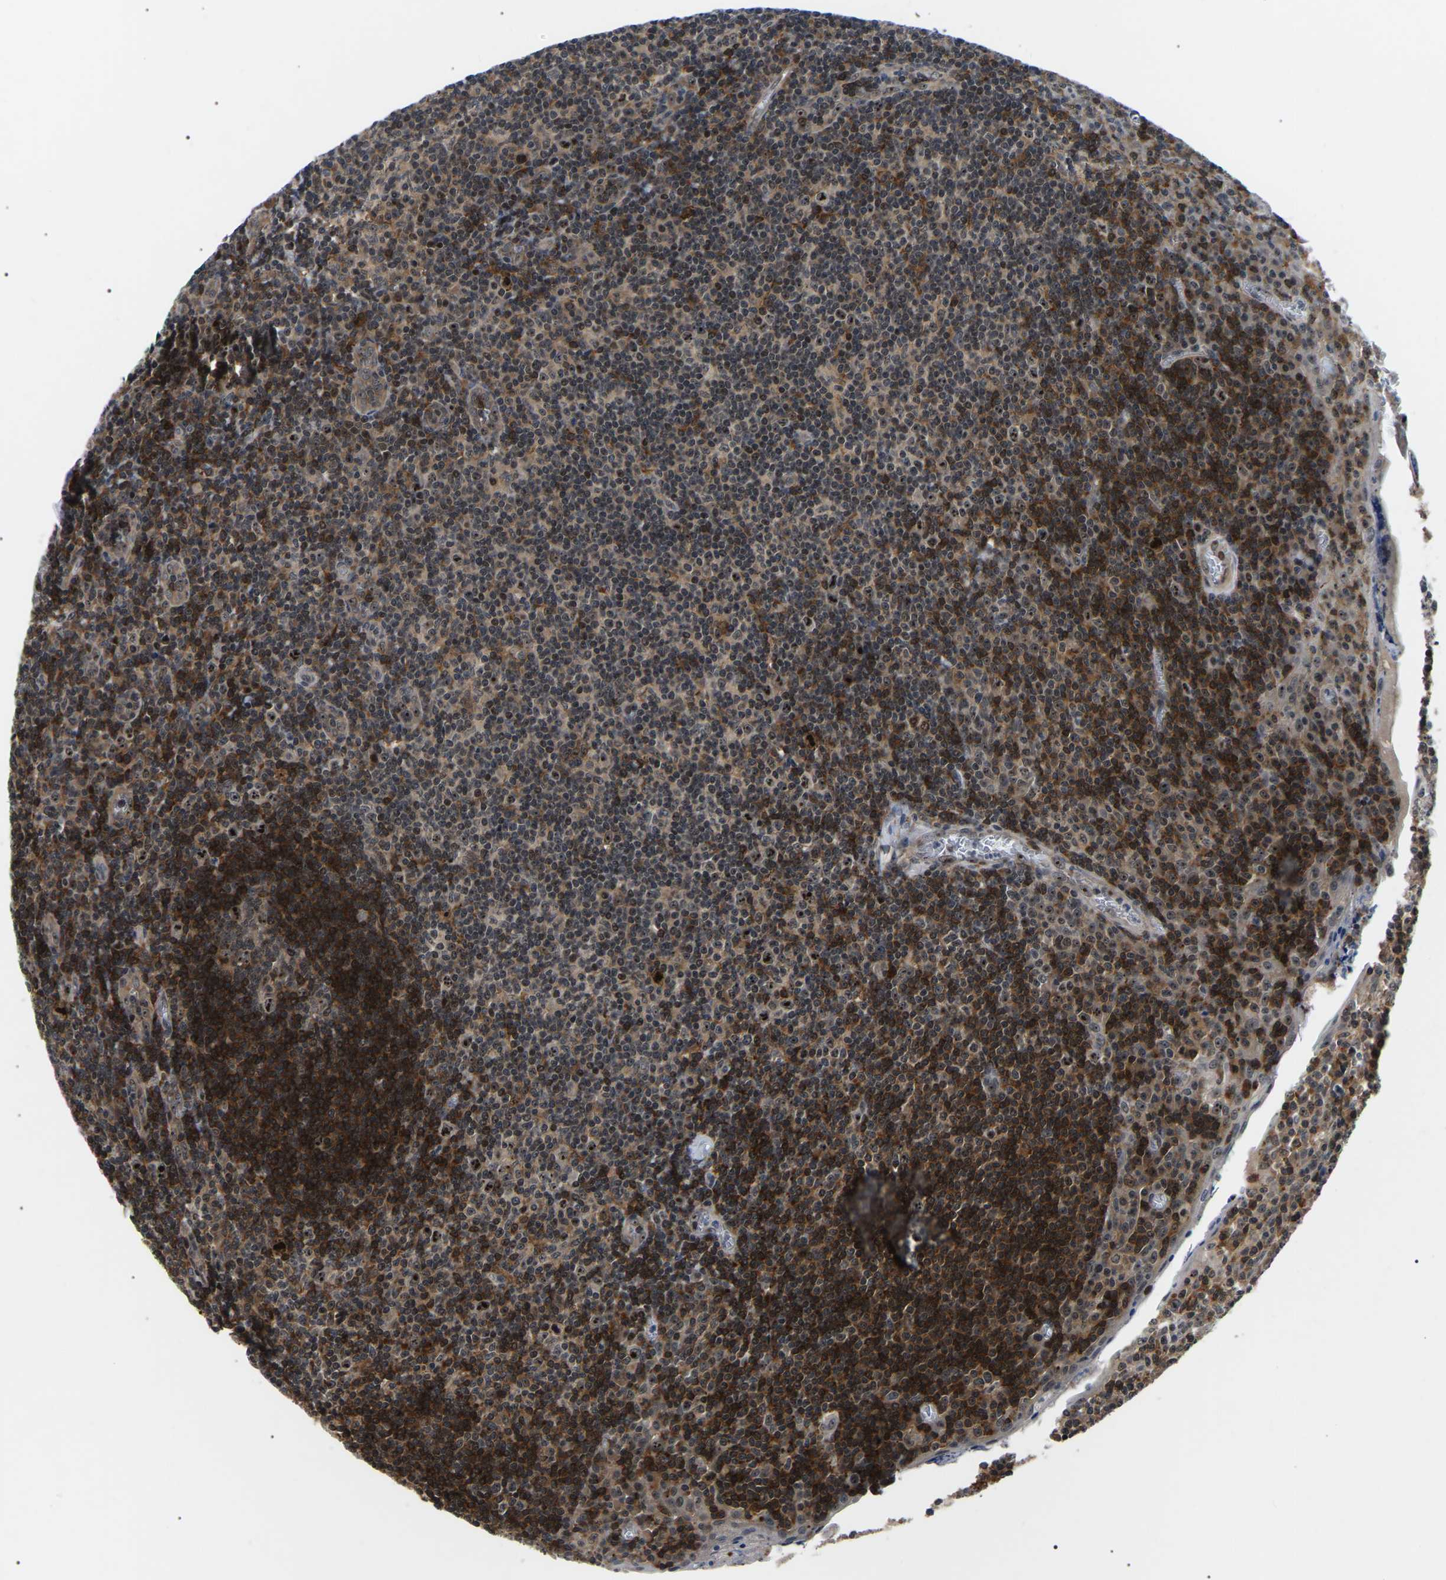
{"staining": {"intensity": "moderate", "quantity": ">75%", "location": "cytoplasmic/membranous,nuclear"}, "tissue": "tonsil", "cell_type": "Germinal center cells", "image_type": "normal", "snomed": [{"axis": "morphology", "description": "Normal tissue, NOS"}, {"axis": "topography", "description": "Tonsil"}], "caption": "Moderate cytoplasmic/membranous,nuclear expression for a protein is appreciated in approximately >75% of germinal center cells of unremarkable tonsil using immunohistochemistry.", "gene": "RRP1B", "patient": {"sex": "male", "age": 37}}